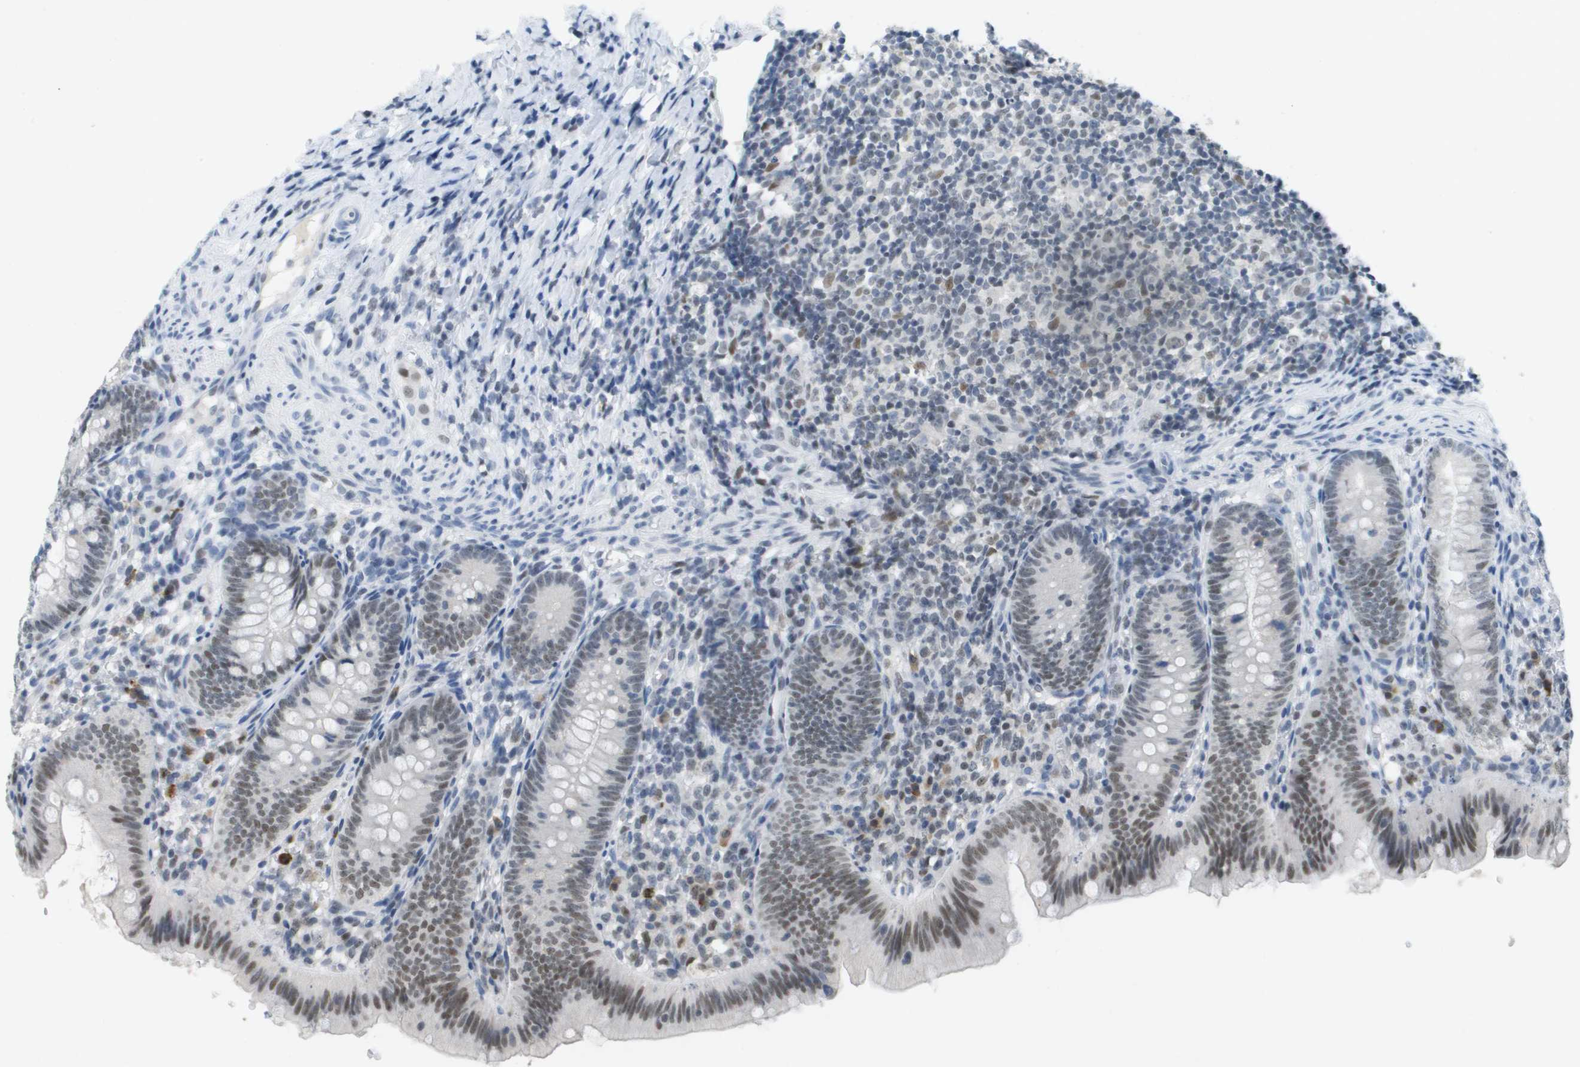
{"staining": {"intensity": "moderate", "quantity": ">75%", "location": "nuclear"}, "tissue": "appendix", "cell_type": "Glandular cells", "image_type": "normal", "snomed": [{"axis": "morphology", "description": "Normal tissue, NOS"}, {"axis": "topography", "description": "Appendix"}], "caption": "The photomicrograph exhibits staining of benign appendix, revealing moderate nuclear protein expression (brown color) within glandular cells. Immunohistochemistry stains the protein of interest in brown and the nuclei are stained blue.", "gene": "TP53RK", "patient": {"sex": "male", "age": 1}}